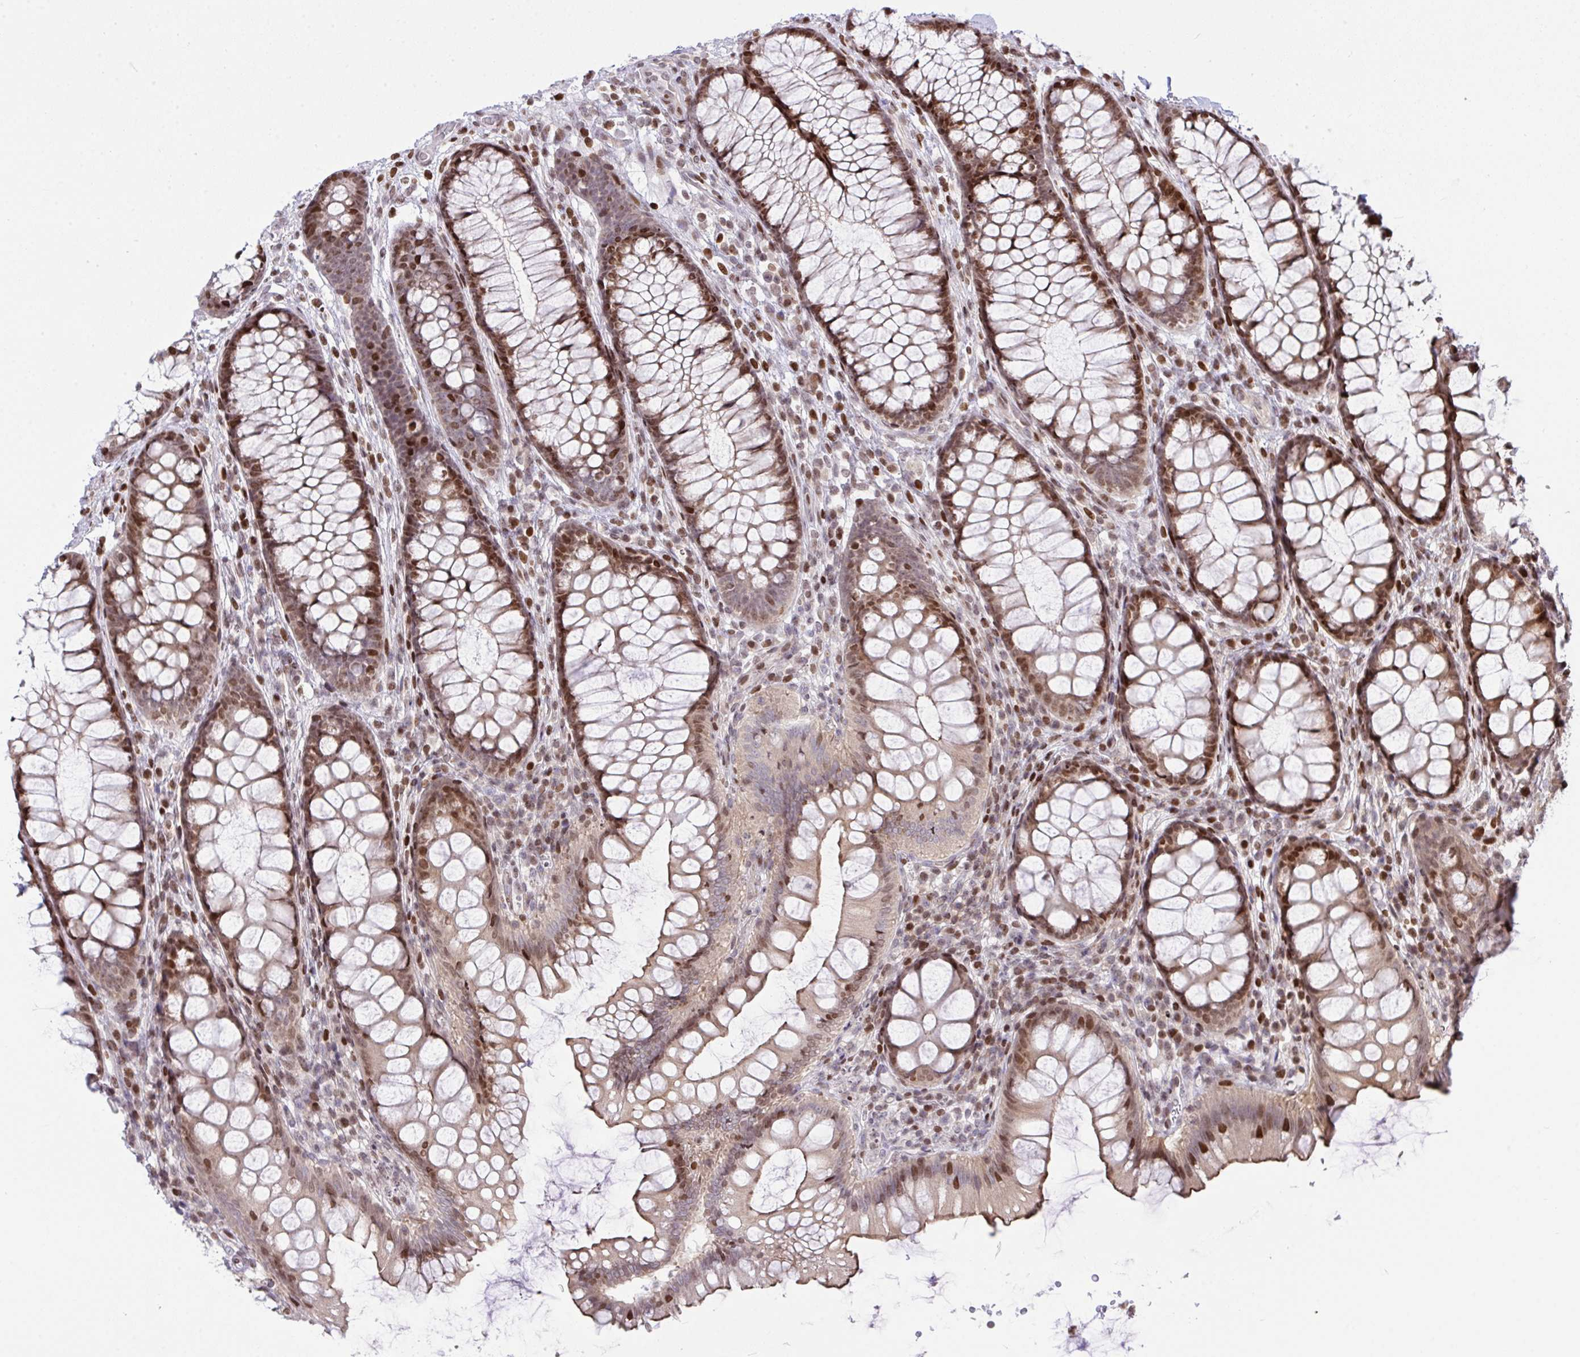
{"staining": {"intensity": "moderate", "quantity": ">75%", "location": "nuclear"}, "tissue": "colon", "cell_type": "Endothelial cells", "image_type": "normal", "snomed": [{"axis": "morphology", "description": "Normal tissue, NOS"}, {"axis": "morphology", "description": "Adenoma, NOS"}, {"axis": "topography", "description": "Soft tissue"}, {"axis": "topography", "description": "Colon"}], "caption": "A brown stain highlights moderate nuclear positivity of a protein in endothelial cells of unremarkable colon.", "gene": "RAPGEF5", "patient": {"sex": "male", "age": 47}}